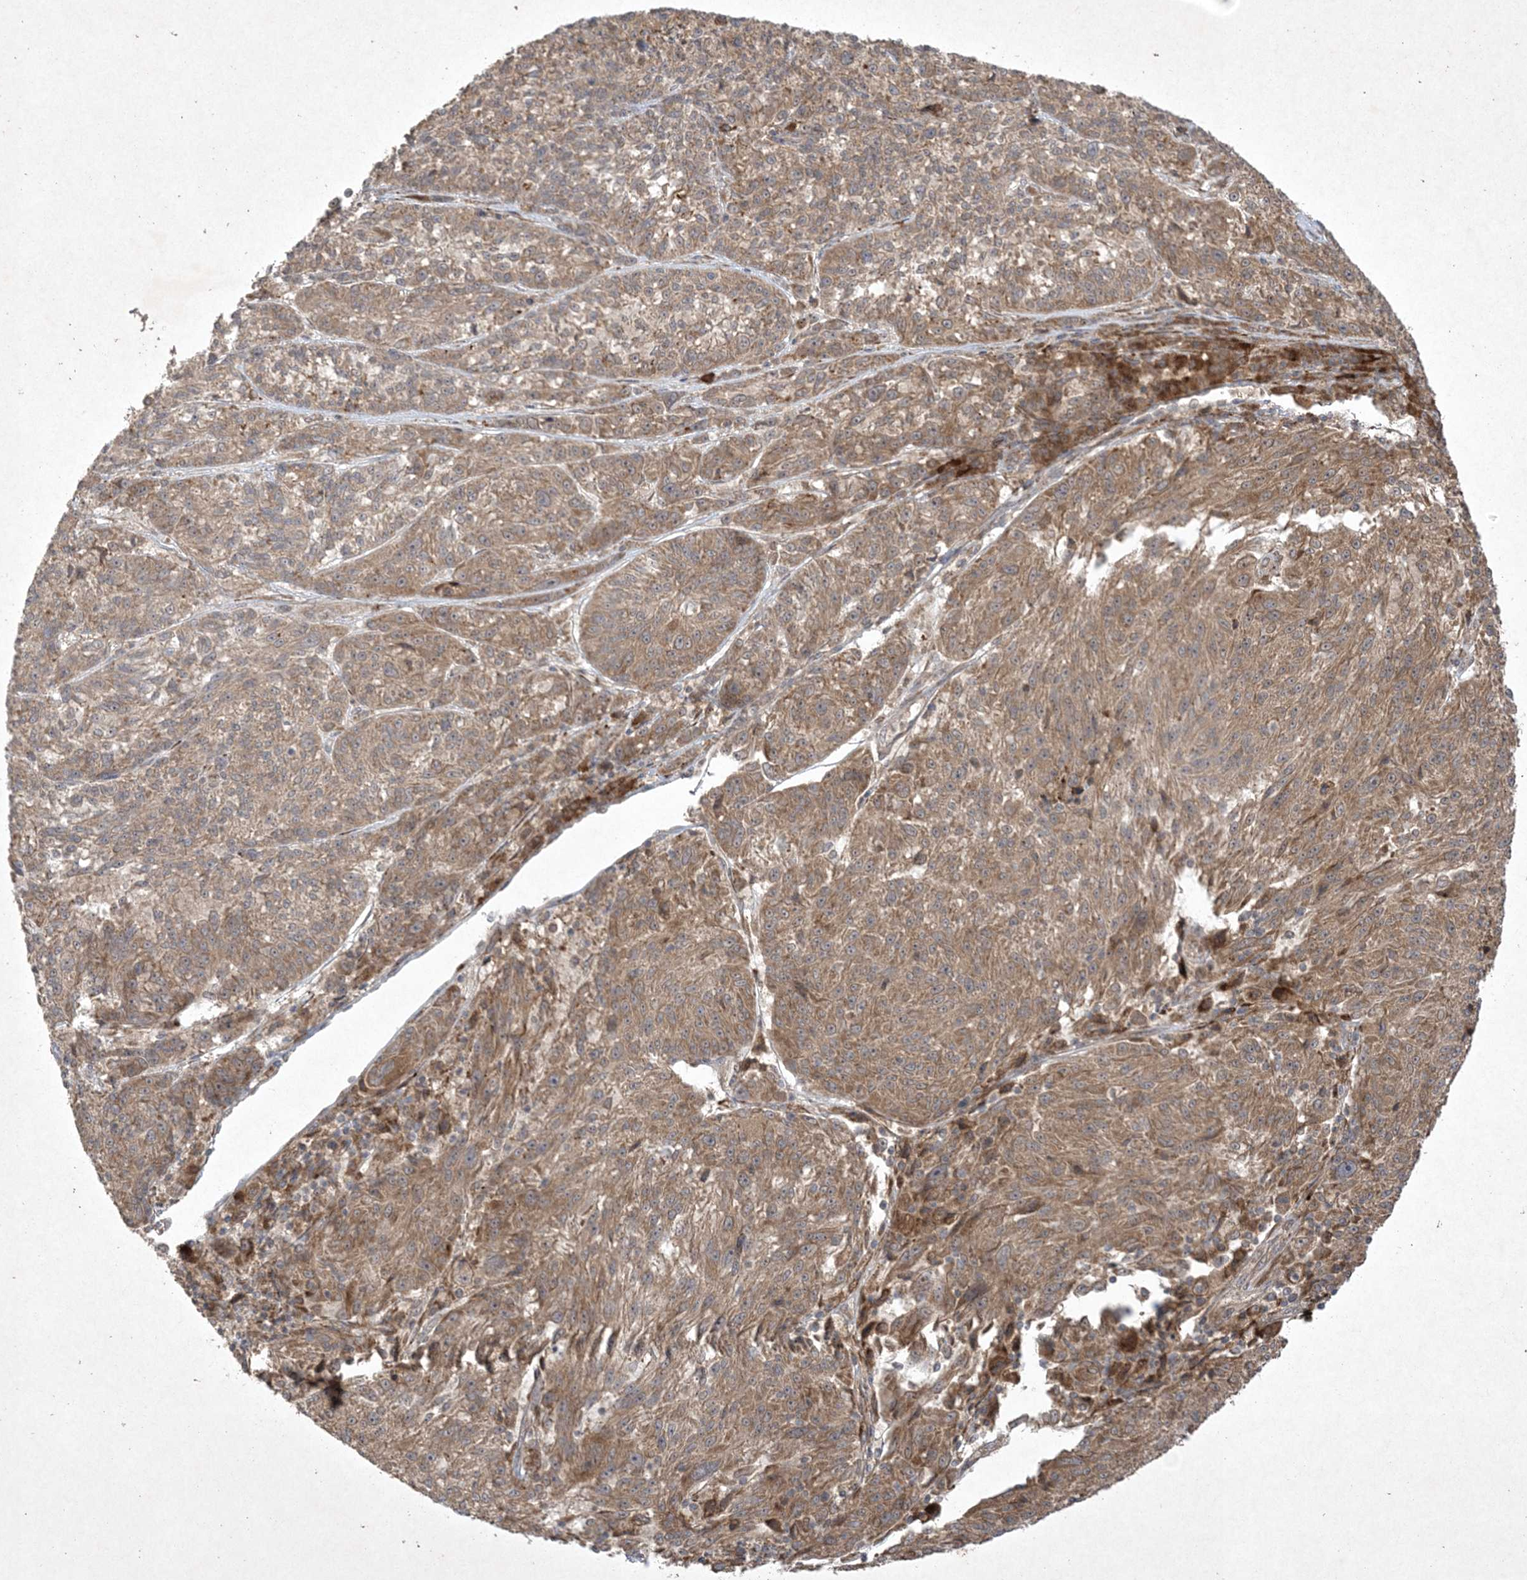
{"staining": {"intensity": "moderate", "quantity": ">75%", "location": "cytoplasmic/membranous,nuclear"}, "tissue": "melanoma", "cell_type": "Tumor cells", "image_type": "cancer", "snomed": [{"axis": "morphology", "description": "Malignant melanoma, NOS"}, {"axis": "topography", "description": "Skin"}], "caption": "There is medium levels of moderate cytoplasmic/membranous and nuclear expression in tumor cells of melanoma, as demonstrated by immunohistochemical staining (brown color).", "gene": "NRBP2", "patient": {"sex": "male", "age": 53}}